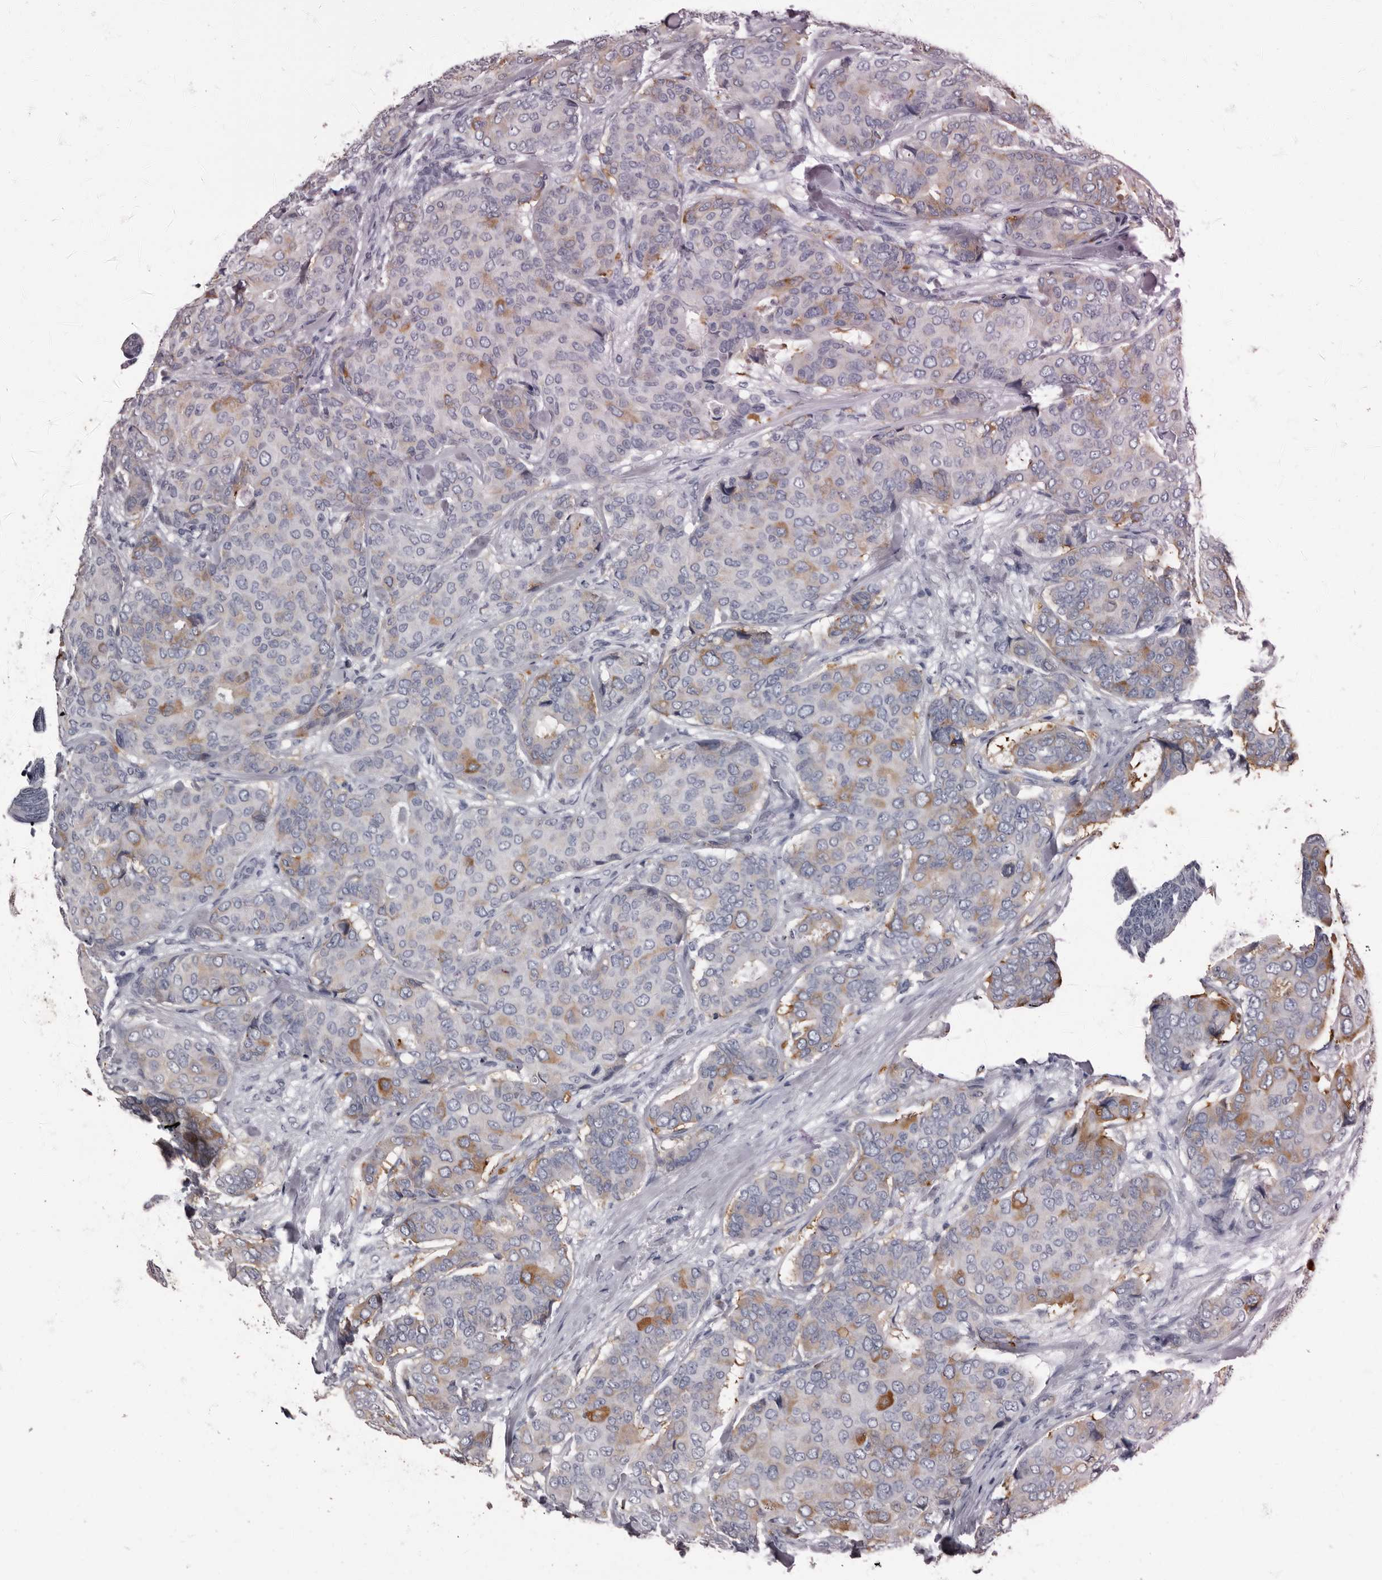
{"staining": {"intensity": "moderate", "quantity": "<25%", "location": "cytoplasmic/membranous"}, "tissue": "breast cancer", "cell_type": "Tumor cells", "image_type": "cancer", "snomed": [{"axis": "morphology", "description": "Duct carcinoma"}, {"axis": "topography", "description": "Breast"}], "caption": "This histopathology image reveals IHC staining of breast intraductal carcinoma, with low moderate cytoplasmic/membranous staining in about <25% of tumor cells.", "gene": "TPD52L1", "patient": {"sex": "female", "age": 75}}